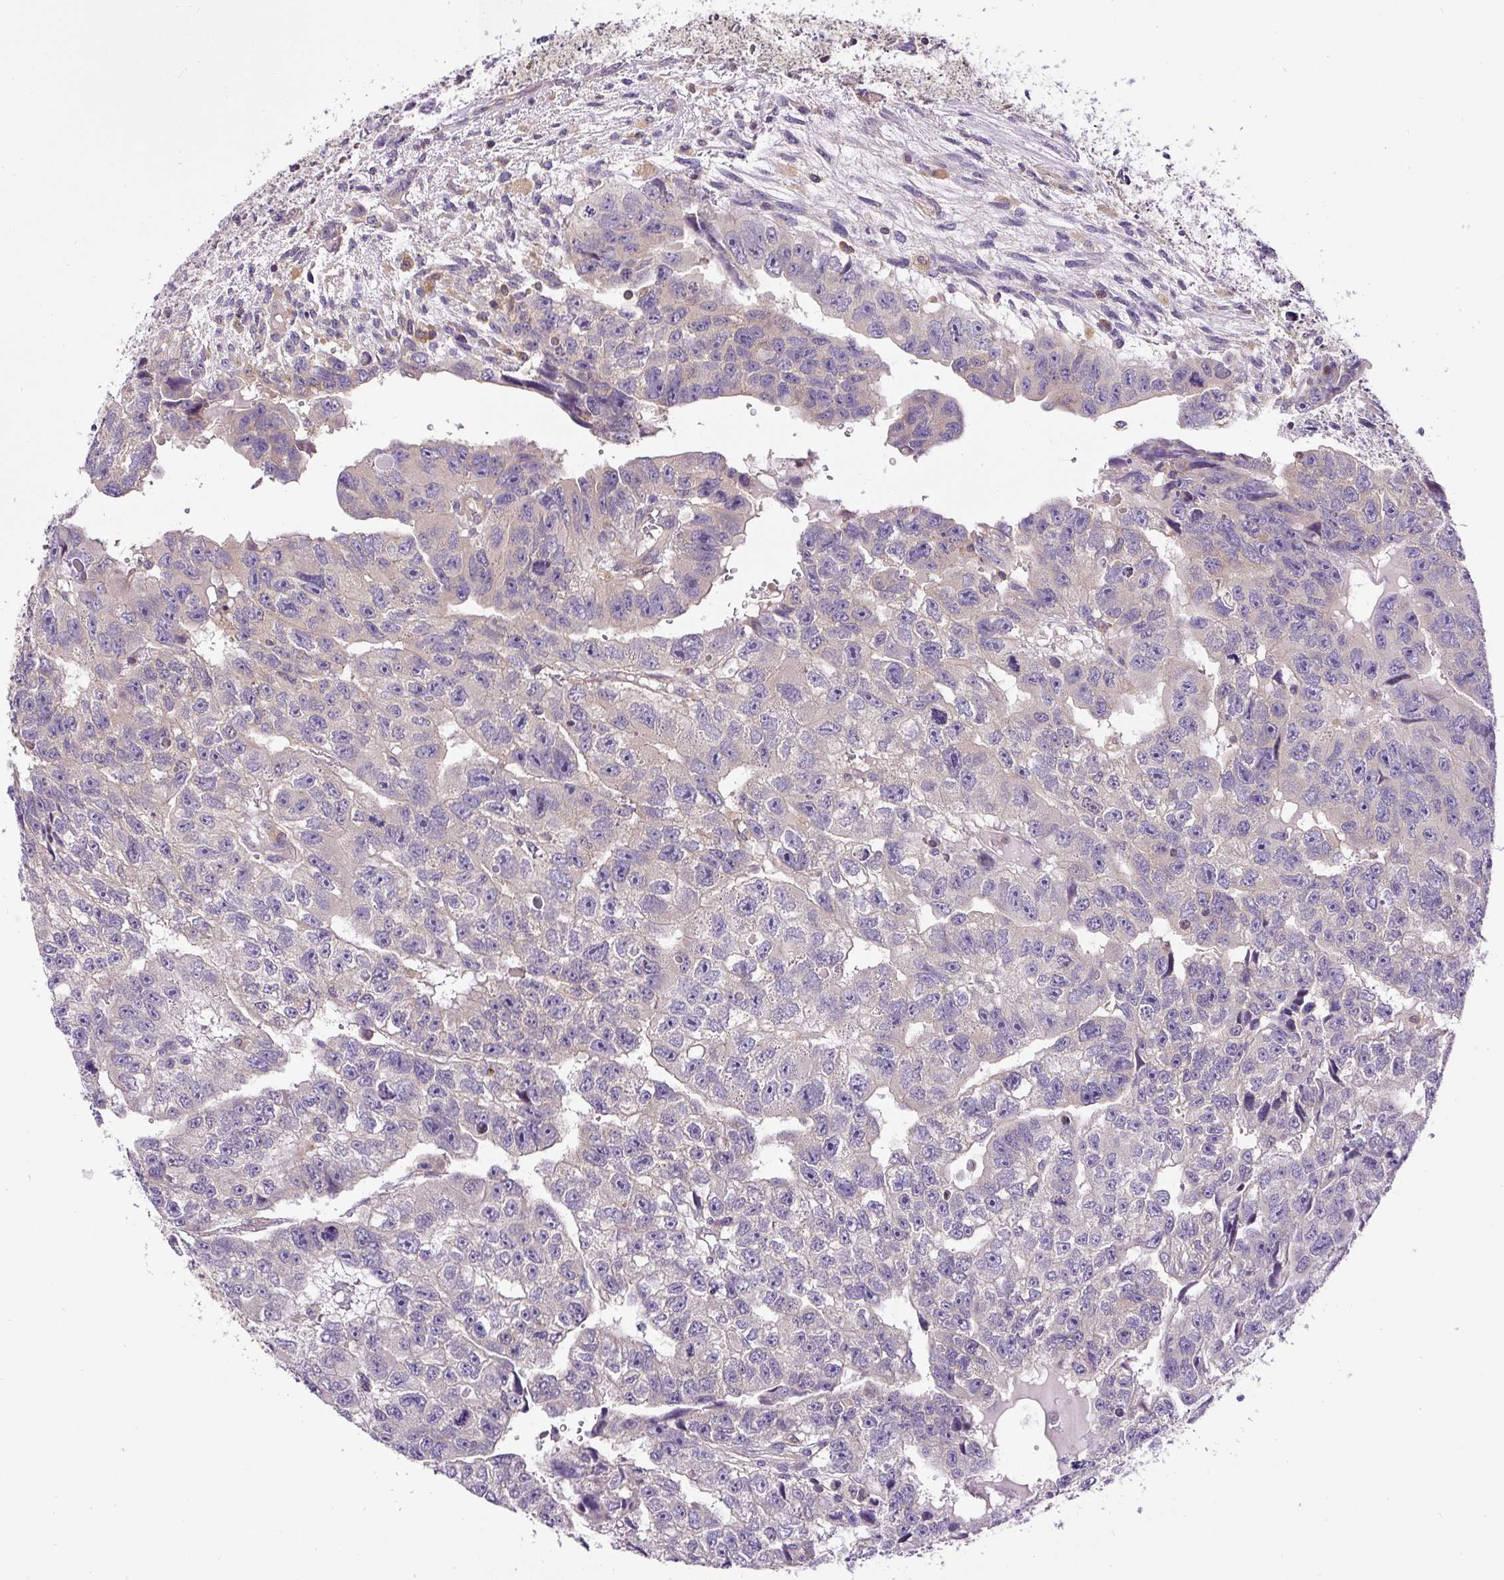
{"staining": {"intensity": "negative", "quantity": "none", "location": "none"}, "tissue": "testis cancer", "cell_type": "Tumor cells", "image_type": "cancer", "snomed": [{"axis": "morphology", "description": "Carcinoma, Embryonal, NOS"}, {"axis": "topography", "description": "Testis"}], "caption": "High magnification brightfield microscopy of testis cancer (embryonal carcinoma) stained with DAB (brown) and counterstained with hematoxylin (blue): tumor cells show no significant positivity. (Brightfield microscopy of DAB (3,3'-diaminobenzidine) immunohistochemistry (IHC) at high magnification).", "gene": "CCDC28A", "patient": {"sex": "male", "age": 20}}